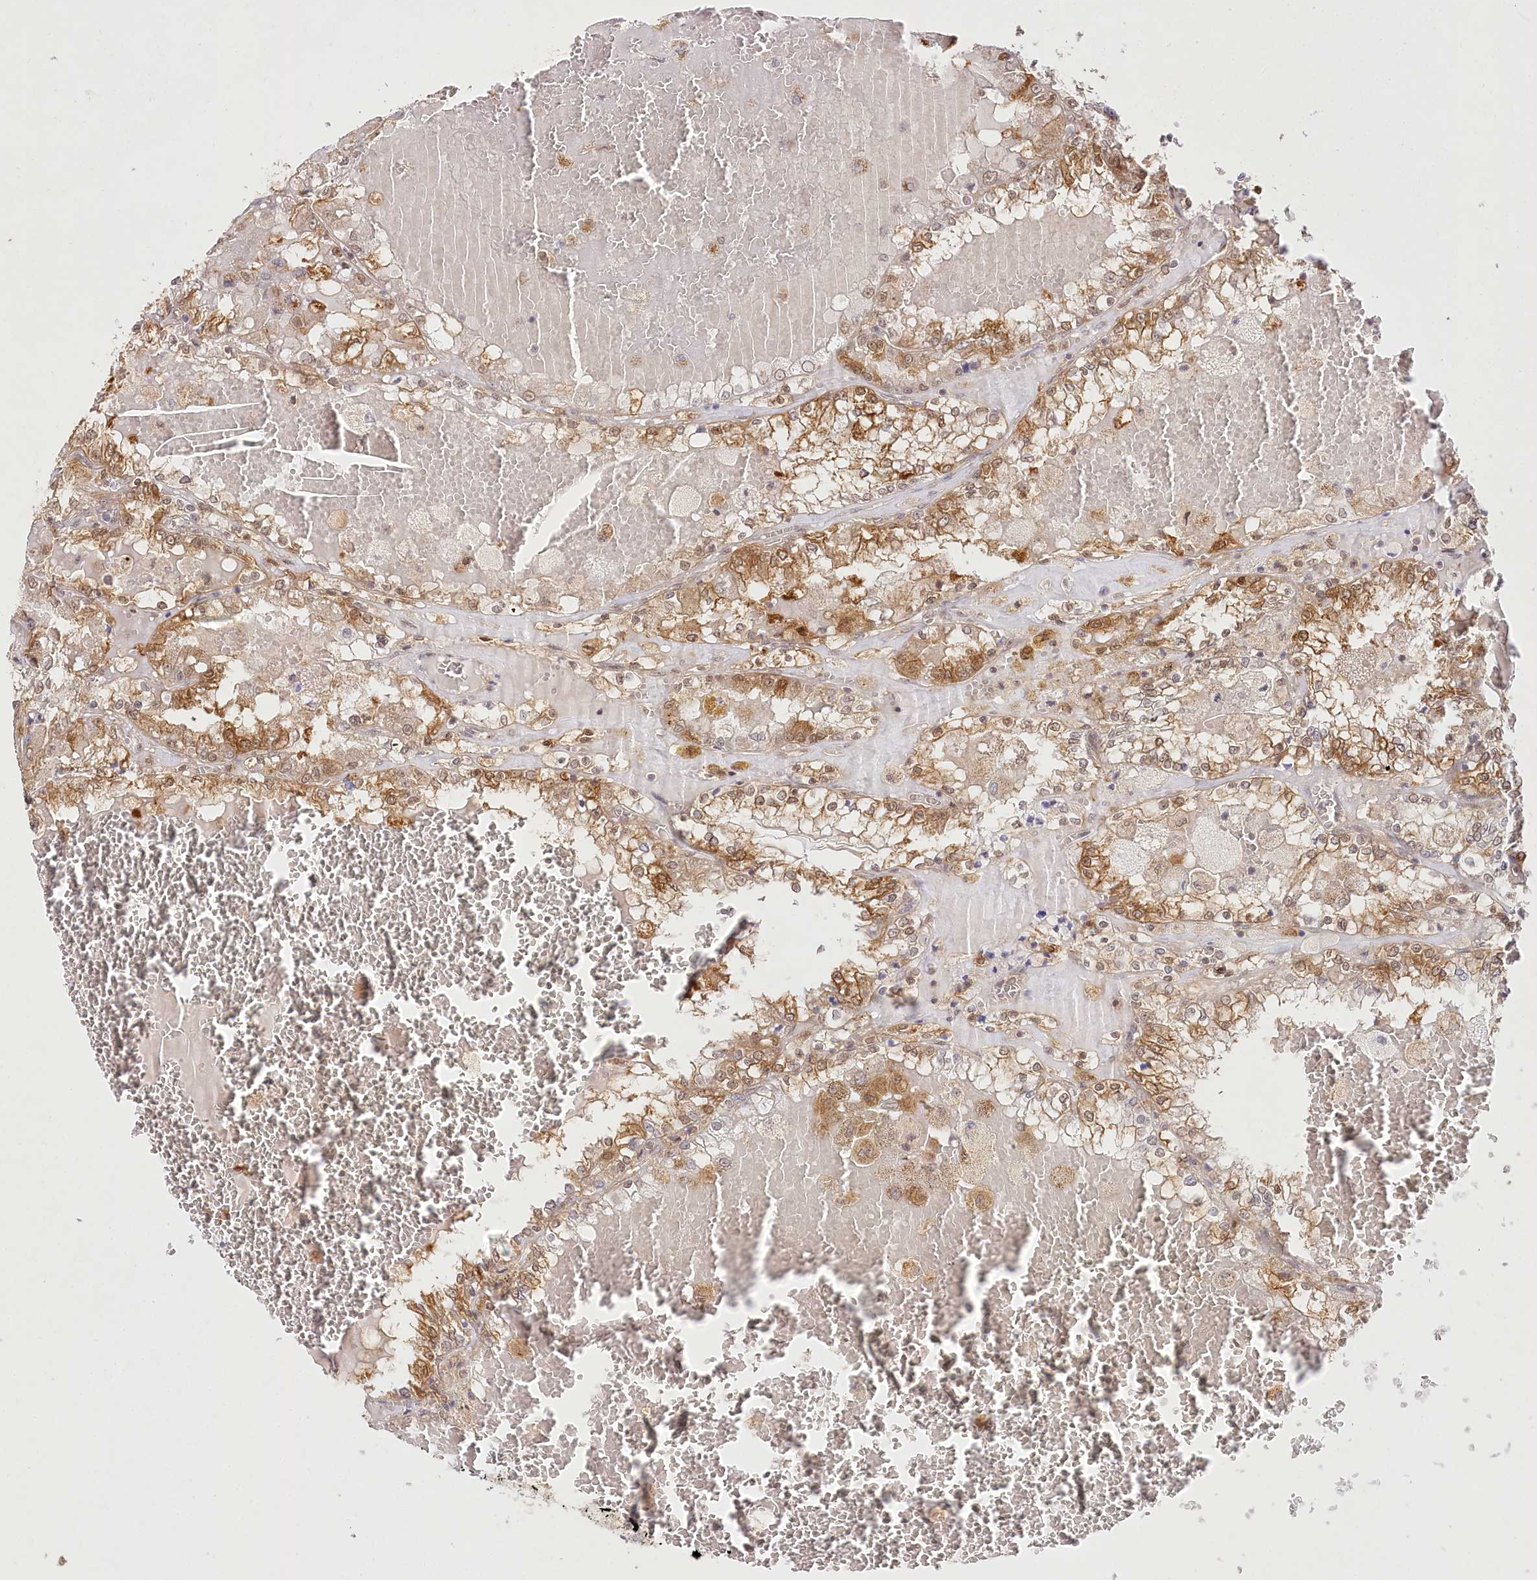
{"staining": {"intensity": "moderate", "quantity": ">75%", "location": "cytoplasmic/membranous"}, "tissue": "renal cancer", "cell_type": "Tumor cells", "image_type": "cancer", "snomed": [{"axis": "morphology", "description": "Adenocarcinoma, NOS"}, {"axis": "topography", "description": "Kidney"}], "caption": "There is medium levels of moderate cytoplasmic/membranous positivity in tumor cells of renal adenocarcinoma, as demonstrated by immunohistochemical staining (brown color).", "gene": "INPP4B", "patient": {"sex": "female", "age": 56}}